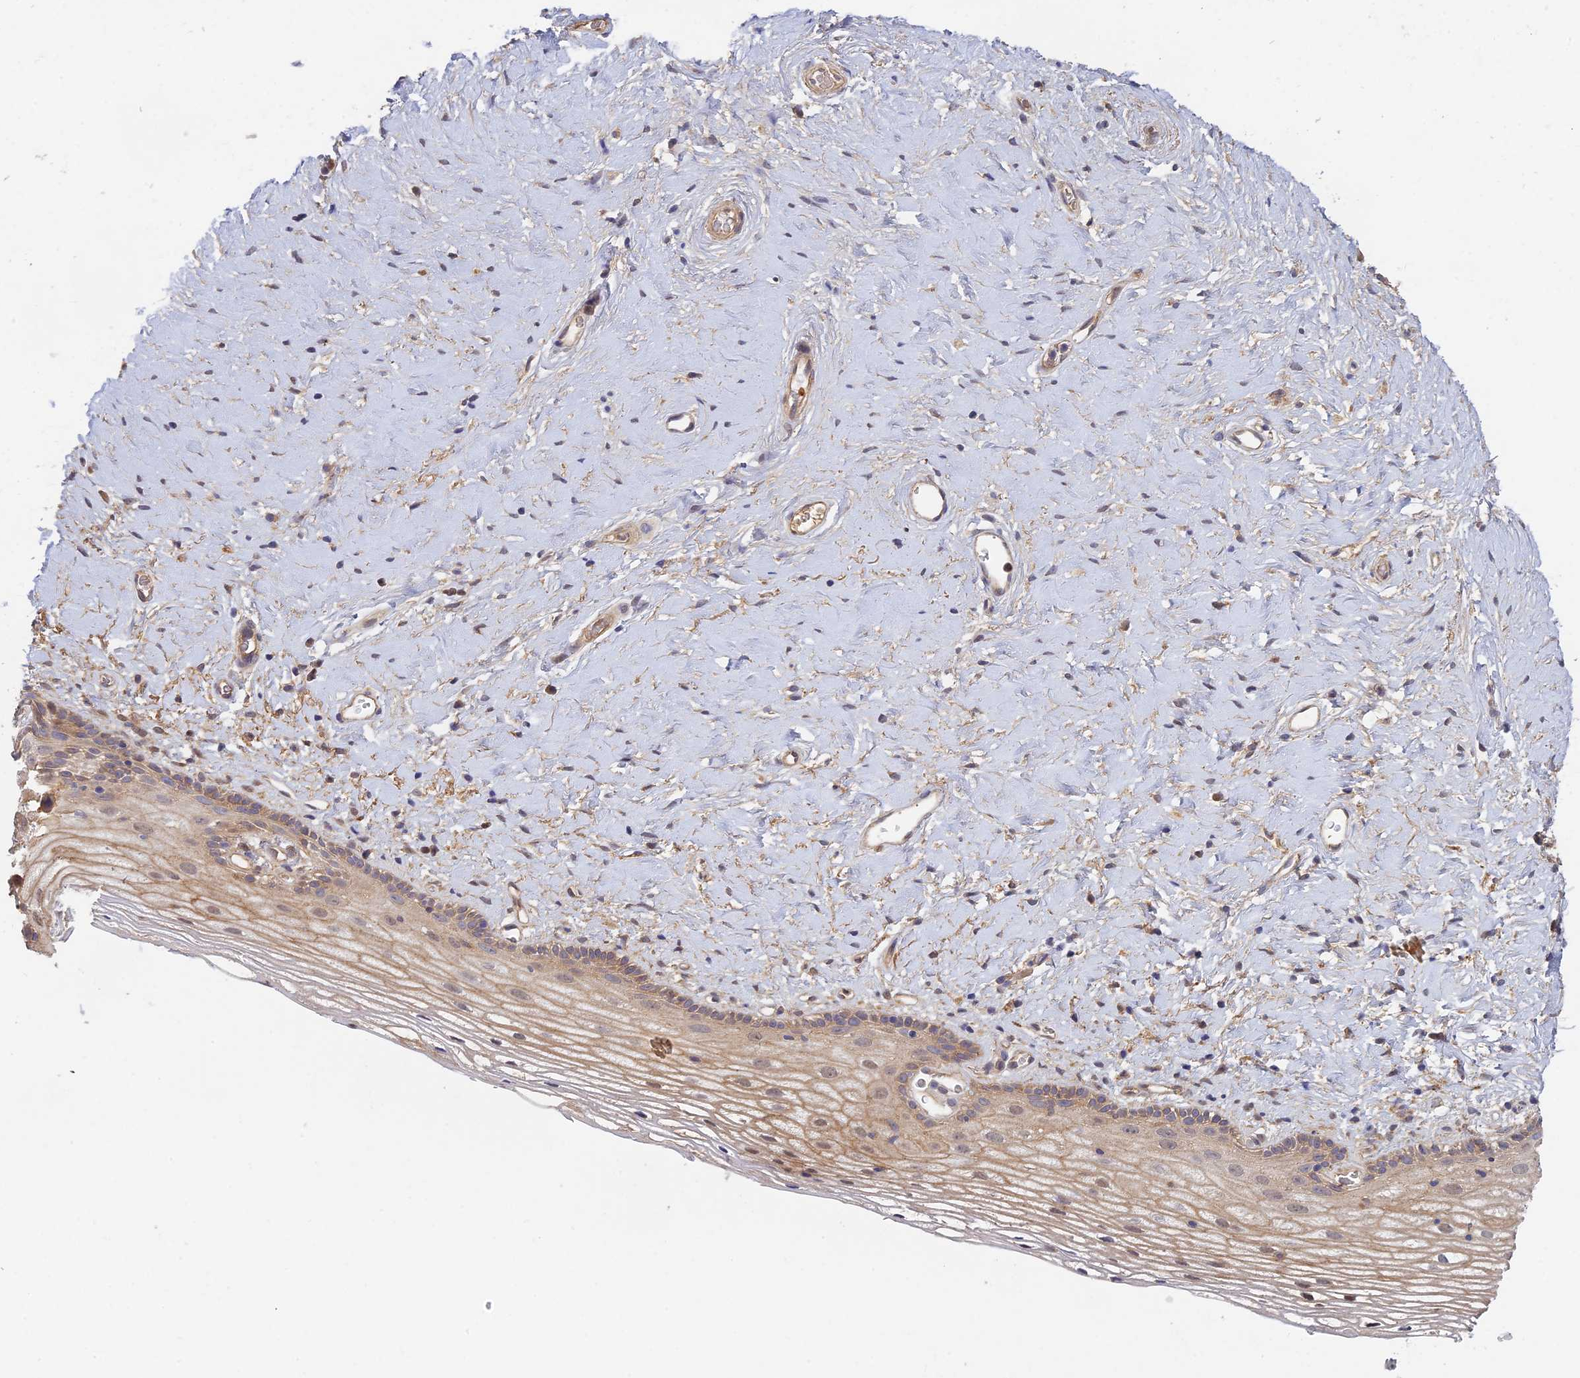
{"staining": {"intensity": "moderate", "quantity": "<25%", "location": "cytoplasmic/membranous"}, "tissue": "vagina", "cell_type": "Squamous epithelial cells", "image_type": "normal", "snomed": [{"axis": "morphology", "description": "Normal tissue, NOS"}, {"axis": "morphology", "description": "Adenocarcinoma, NOS"}, {"axis": "topography", "description": "Rectum"}, {"axis": "topography", "description": "Vagina"}], "caption": "Normal vagina demonstrates moderate cytoplasmic/membranous positivity in approximately <25% of squamous epithelial cells.", "gene": "FAM151B", "patient": {"sex": "female", "age": 71}}